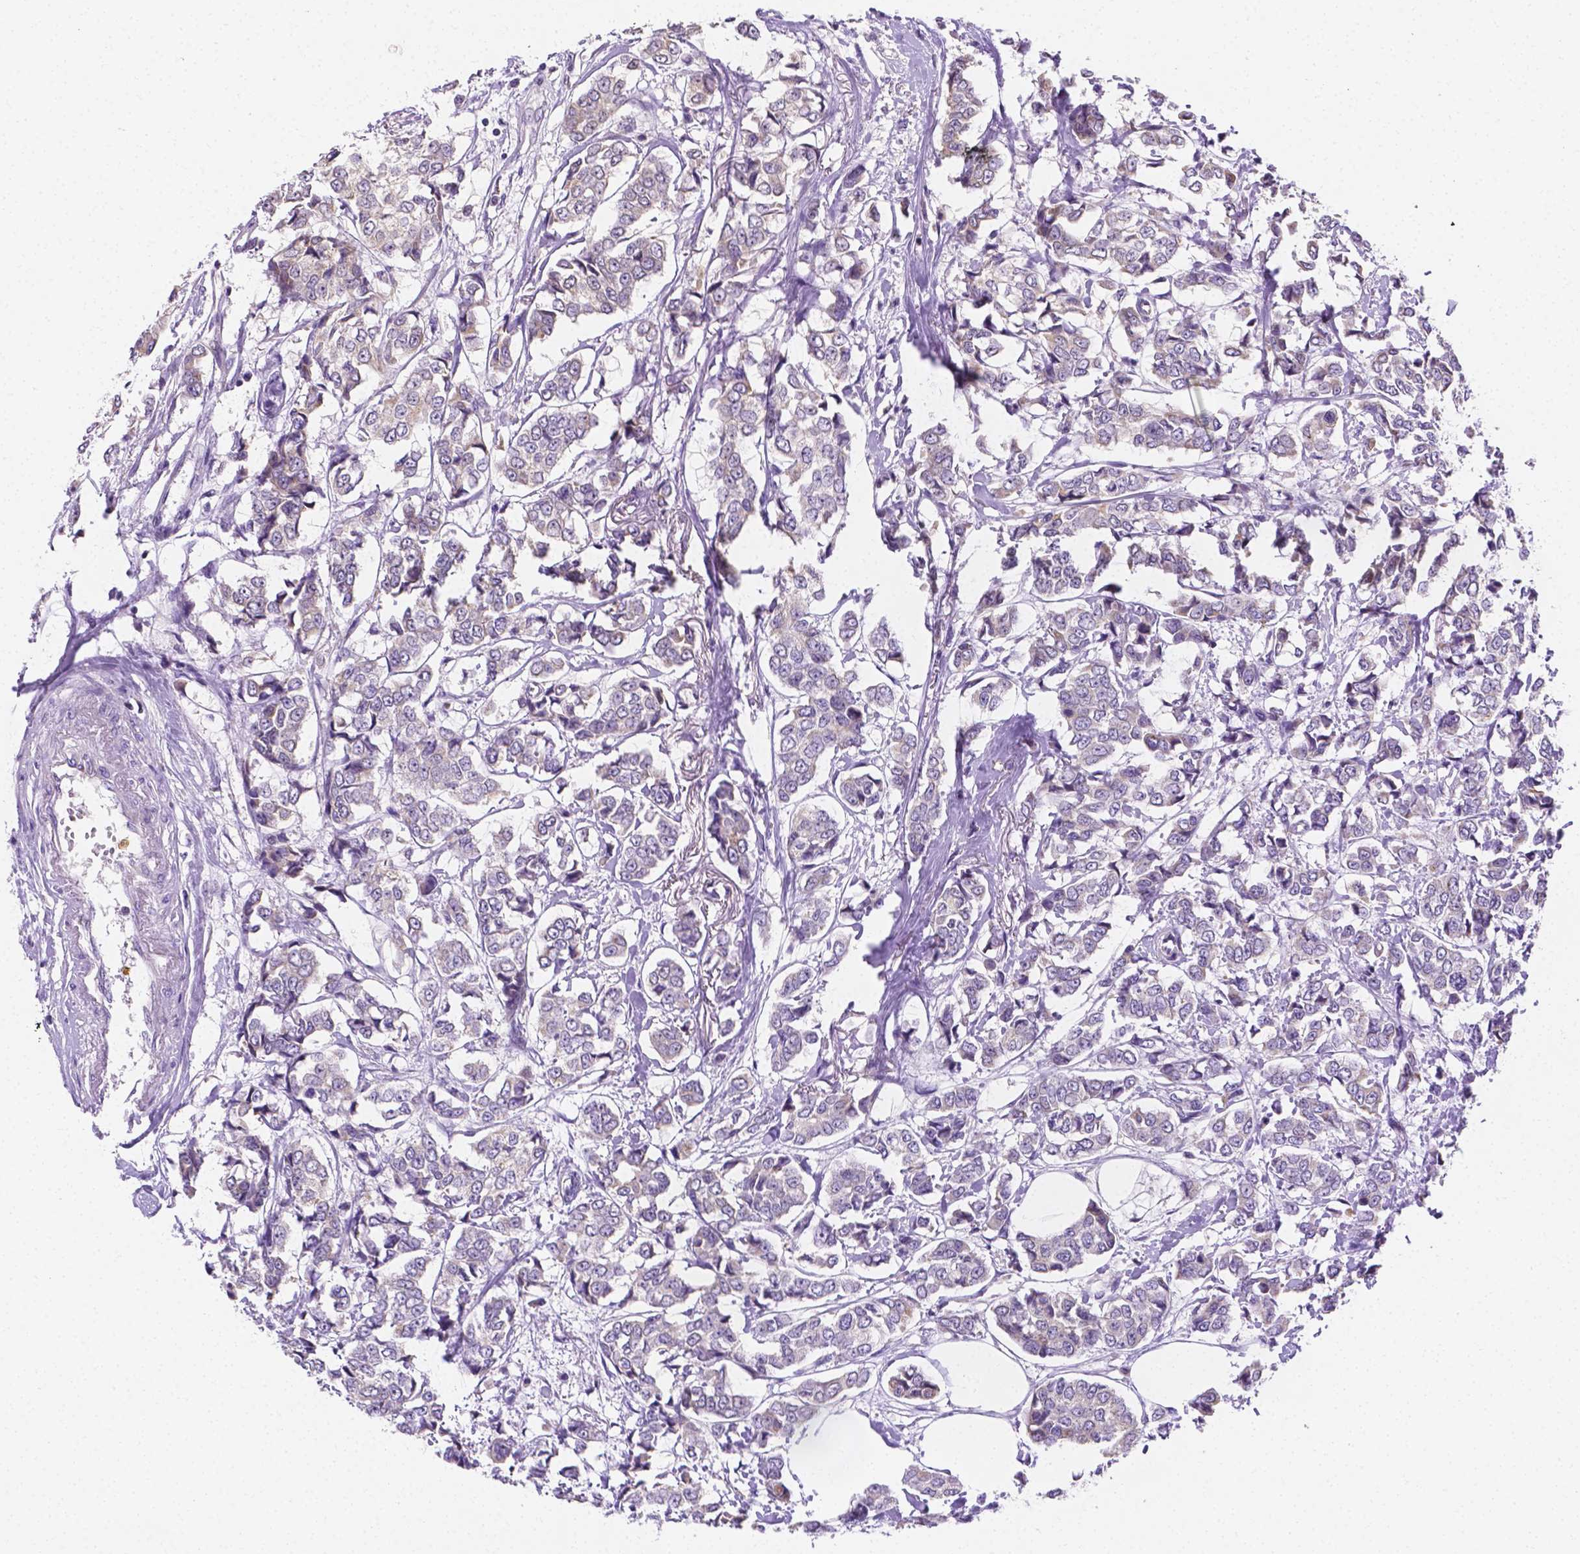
{"staining": {"intensity": "negative", "quantity": "none", "location": "none"}, "tissue": "breast cancer", "cell_type": "Tumor cells", "image_type": "cancer", "snomed": [{"axis": "morphology", "description": "Duct carcinoma"}, {"axis": "topography", "description": "Breast"}], "caption": "Invasive ductal carcinoma (breast) was stained to show a protein in brown. There is no significant staining in tumor cells. Nuclei are stained in blue.", "gene": "ZNRD2", "patient": {"sex": "female", "age": 94}}